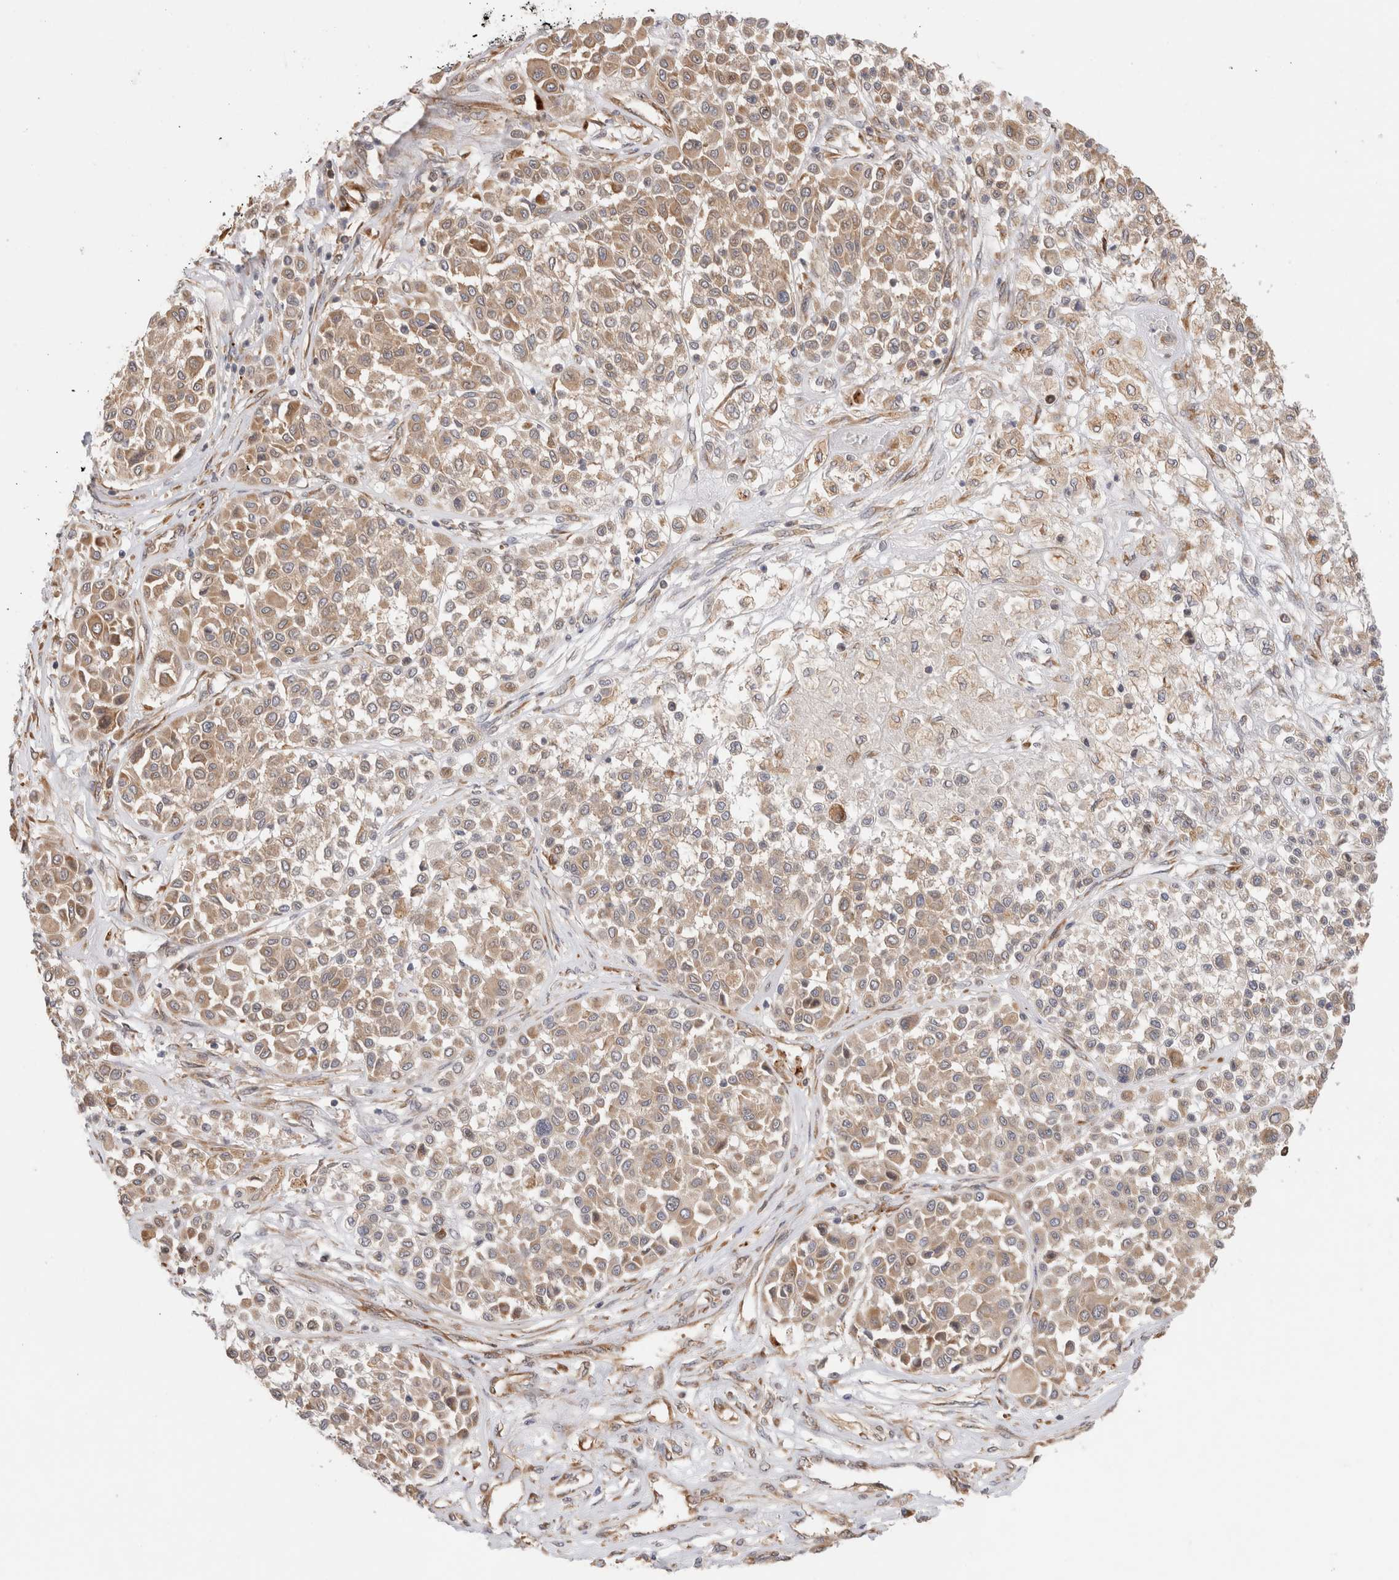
{"staining": {"intensity": "weak", "quantity": "25%-75%", "location": "cytoplasmic/membranous"}, "tissue": "melanoma", "cell_type": "Tumor cells", "image_type": "cancer", "snomed": [{"axis": "morphology", "description": "Malignant melanoma, Metastatic site"}, {"axis": "topography", "description": "Soft tissue"}], "caption": "There is low levels of weak cytoplasmic/membranous expression in tumor cells of malignant melanoma (metastatic site), as demonstrated by immunohistochemical staining (brown color).", "gene": "ACTL9", "patient": {"sex": "male", "age": 41}}